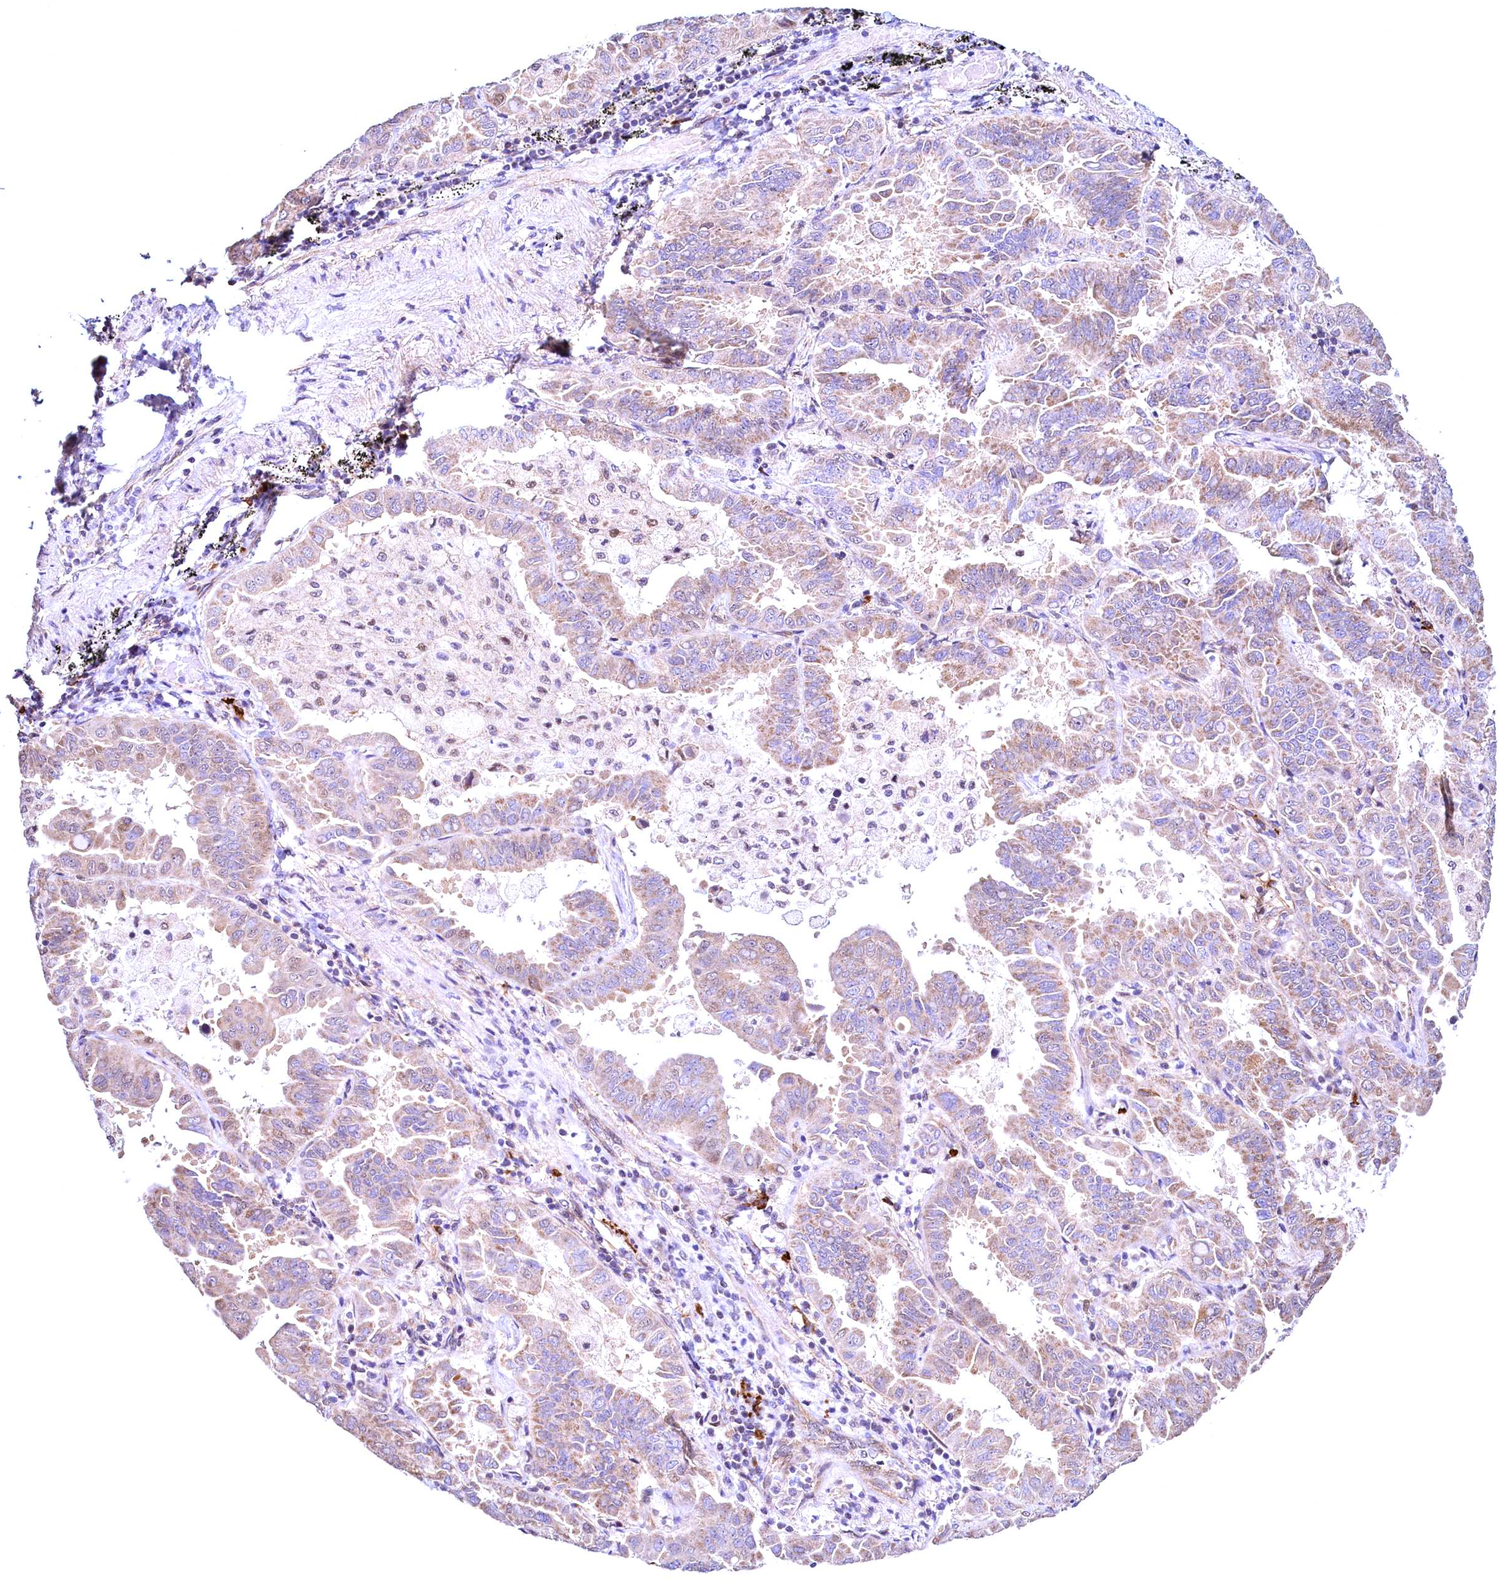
{"staining": {"intensity": "weak", "quantity": ">75%", "location": "cytoplasmic/membranous"}, "tissue": "lung cancer", "cell_type": "Tumor cells", "image_type": "cancer", "snomed": [{"axis": "morphology", "description": "Adenocarcinoma, NOS"}, {"axis": "topography", "description": "Lung"}], "caption": "Immunohistochemistry (IHC) (DAB) staining of lung cancer (adenocarcinoma) shows weak cytoplasmic/membranous protein positivity in about >75% of tumor cells. Using DAB (3,3'-diaminobenzidine) (brown) and hematoxylin (blue) stains, captured at high magnification using brightfield microscopy.", "gene": "RBFA", "patient": {"sex": "male", "age": 64}}